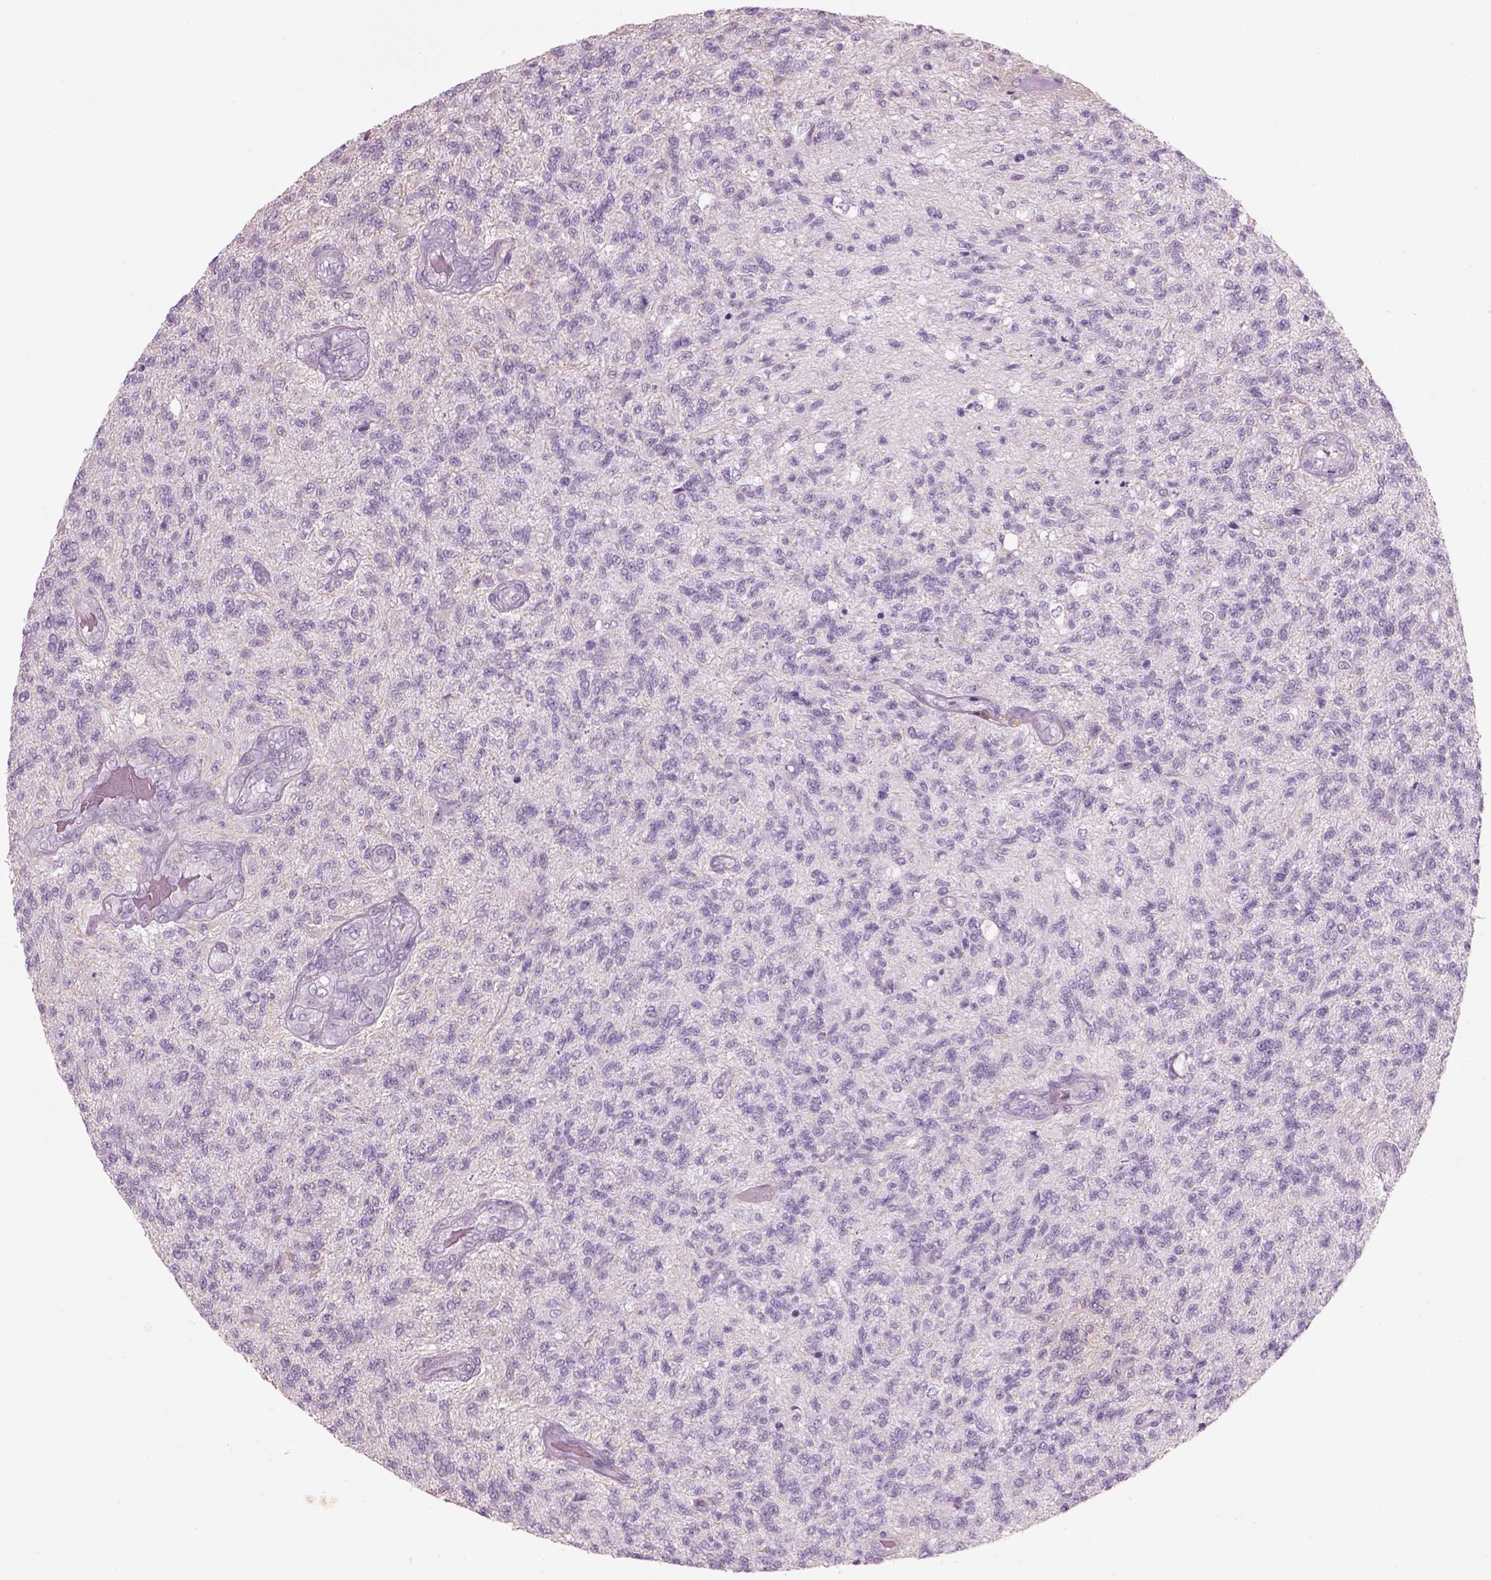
{"staining": {"intensity": "negative", "quantity": "none", "location": "none"}, "tissue": "glioma", "cell_type": "Tumor cells", "image_type": "cancer", "snomed": [{"axis": "morphology", "description": "Glioma, malignant, High grade"}, {"axis": "topography", "description": "Brain"}], "caption": "Micrograph shows no protein positivity in tumor cells of glioma tissue.", "gene": "GAS2L2", "patient": {"sex": "male", "age": 56}}